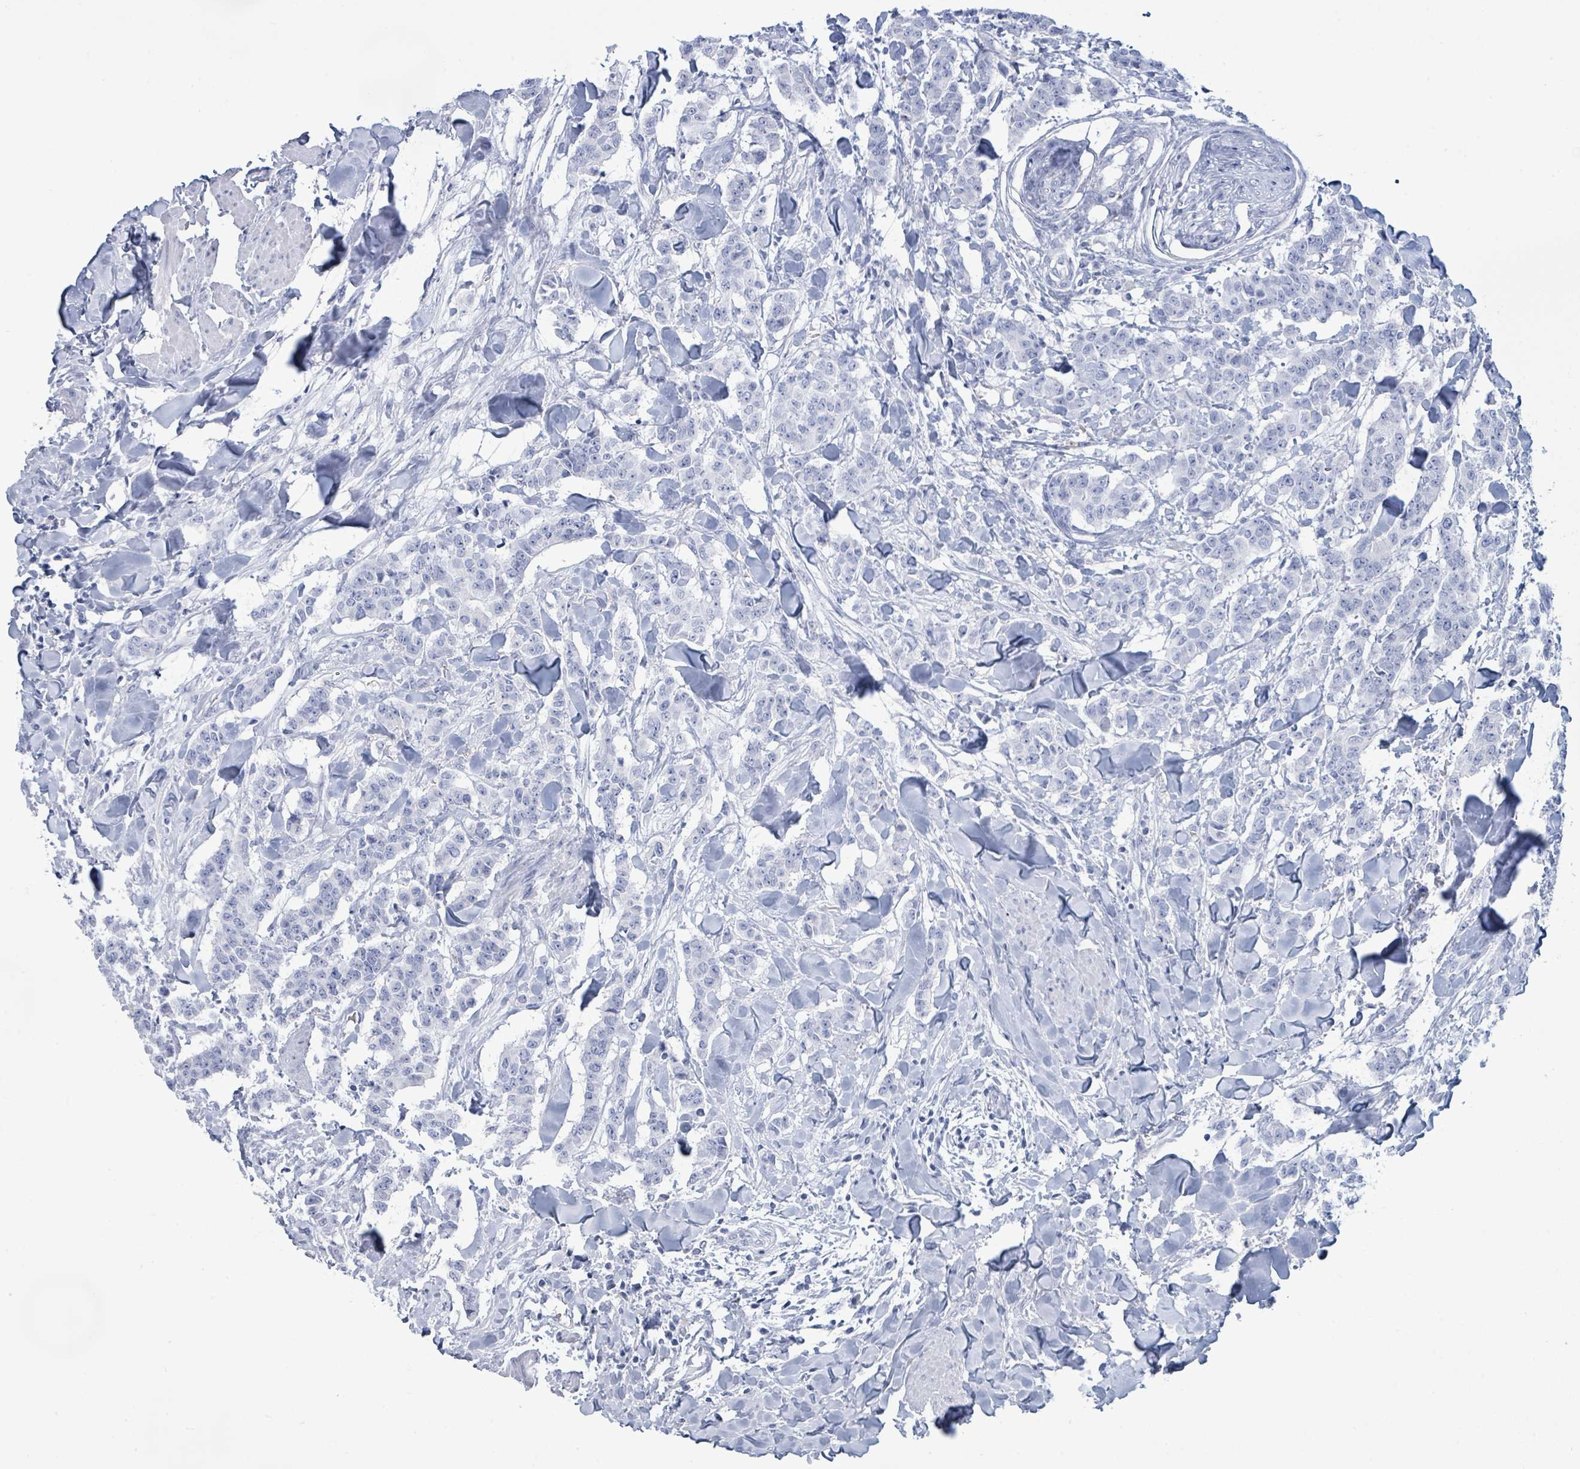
{"staining": {"intensity": "negative", "quantity": "none", "location": "none"}, "tissue": "breast cancer", "cell_type": "Tumor cells", "image_type": "cancer", "snomed": [{"axis": "morphology", "description": "Duct carcinoma"}, {"axis": "topography", "description": "Breast"}], "caption": "This is an immunohistochemistry micrograph of breast cancer (intraductal carcinoma). There is no expression in tumor cells.", "gene": "PGA3", "patient": {"sex": "female", "age": 40}}